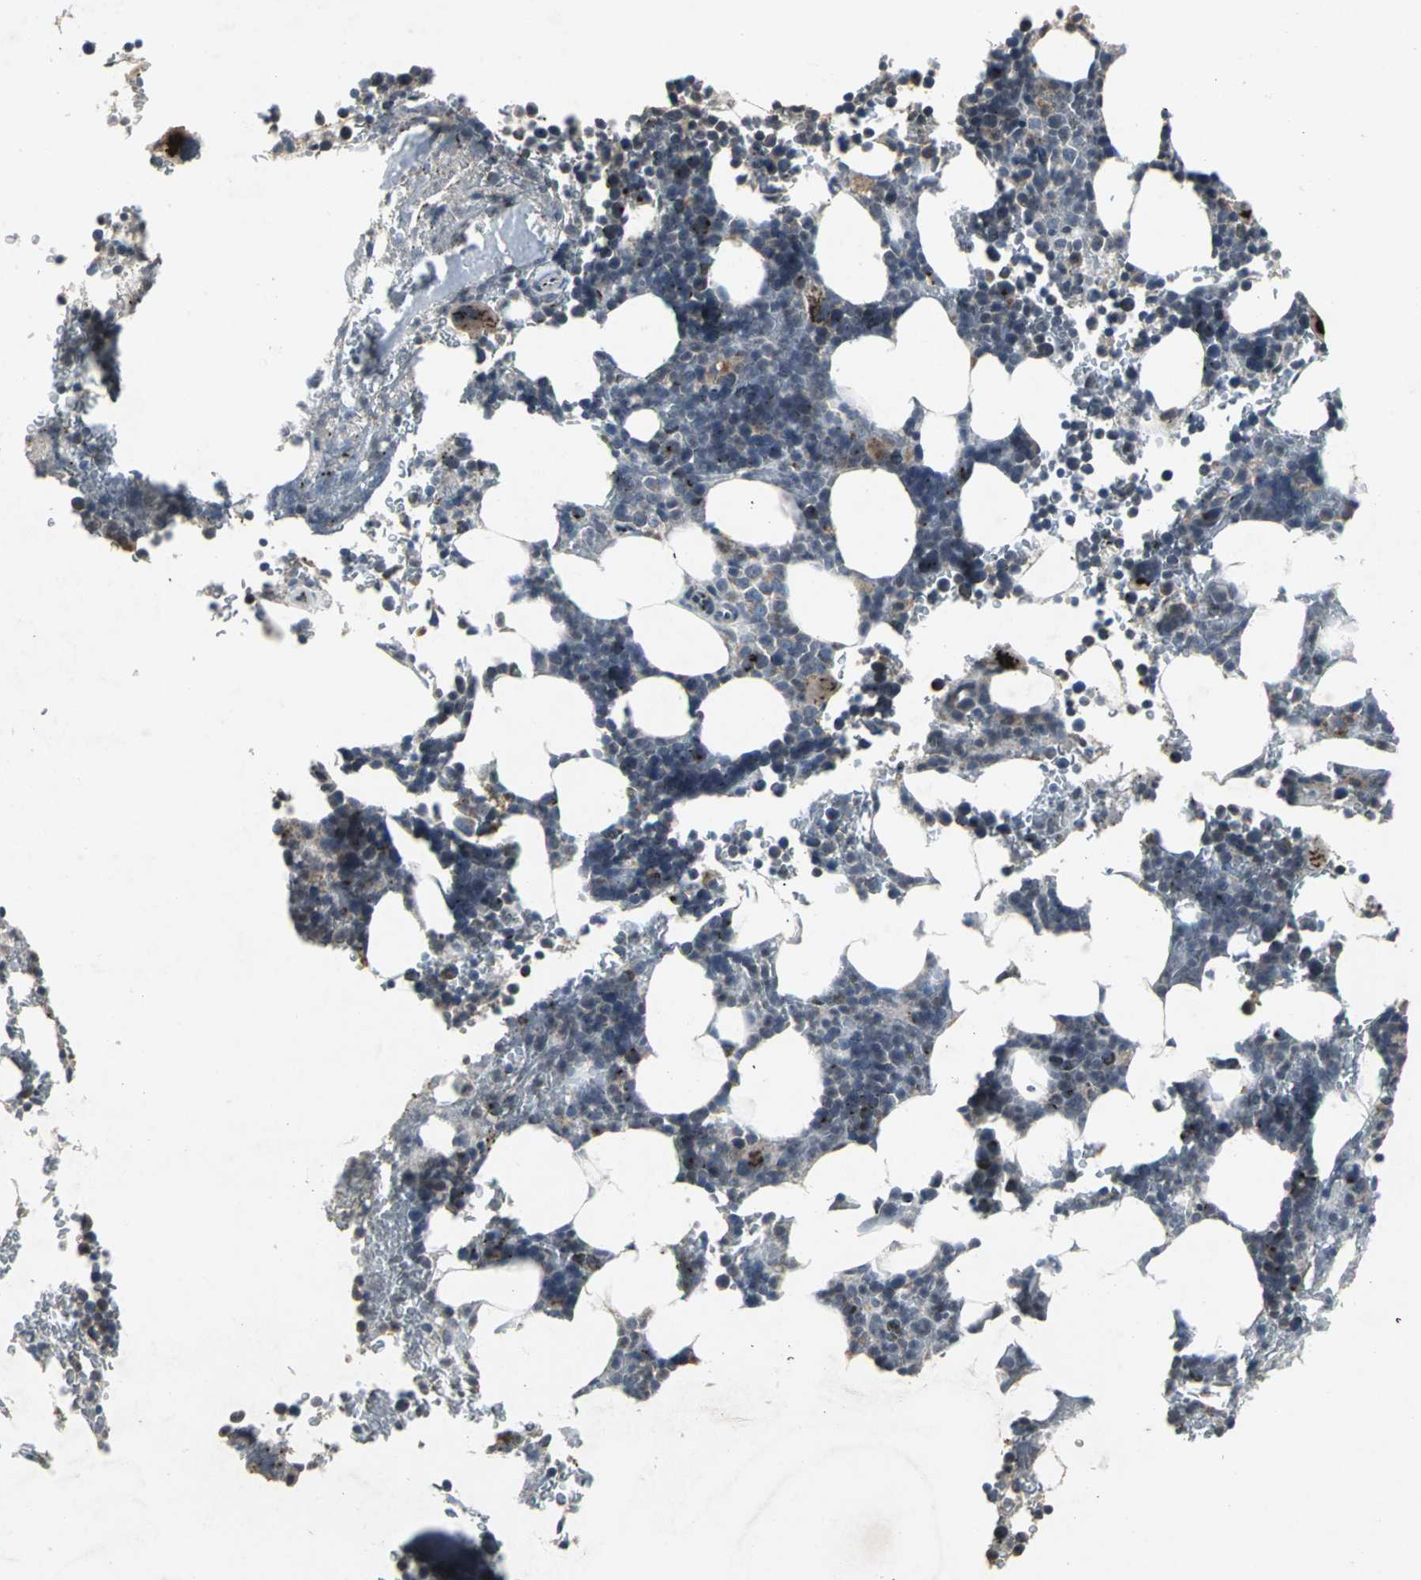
{"staining": {"intensity": "moderate", "quantity": "<25%", "location": "cytoplasmic/membranous"}, "tissue": "bone marrow", "cell_type": "Hematopoietic cells", "image_type": "normal", "snomed": [{"axis": "morphology", "description": "Normal tissue, NOS"}, {"axis": "topography", "description": "Bone marrow"}], "caption": "Brown immunohistochemical staining in benign bone marrow displays moderate cytoplasmic/membranous positivity in about <25% of hematopoietic cells.", "gene": "BMP4", "patient": {"sex": "female", "age": 73}}